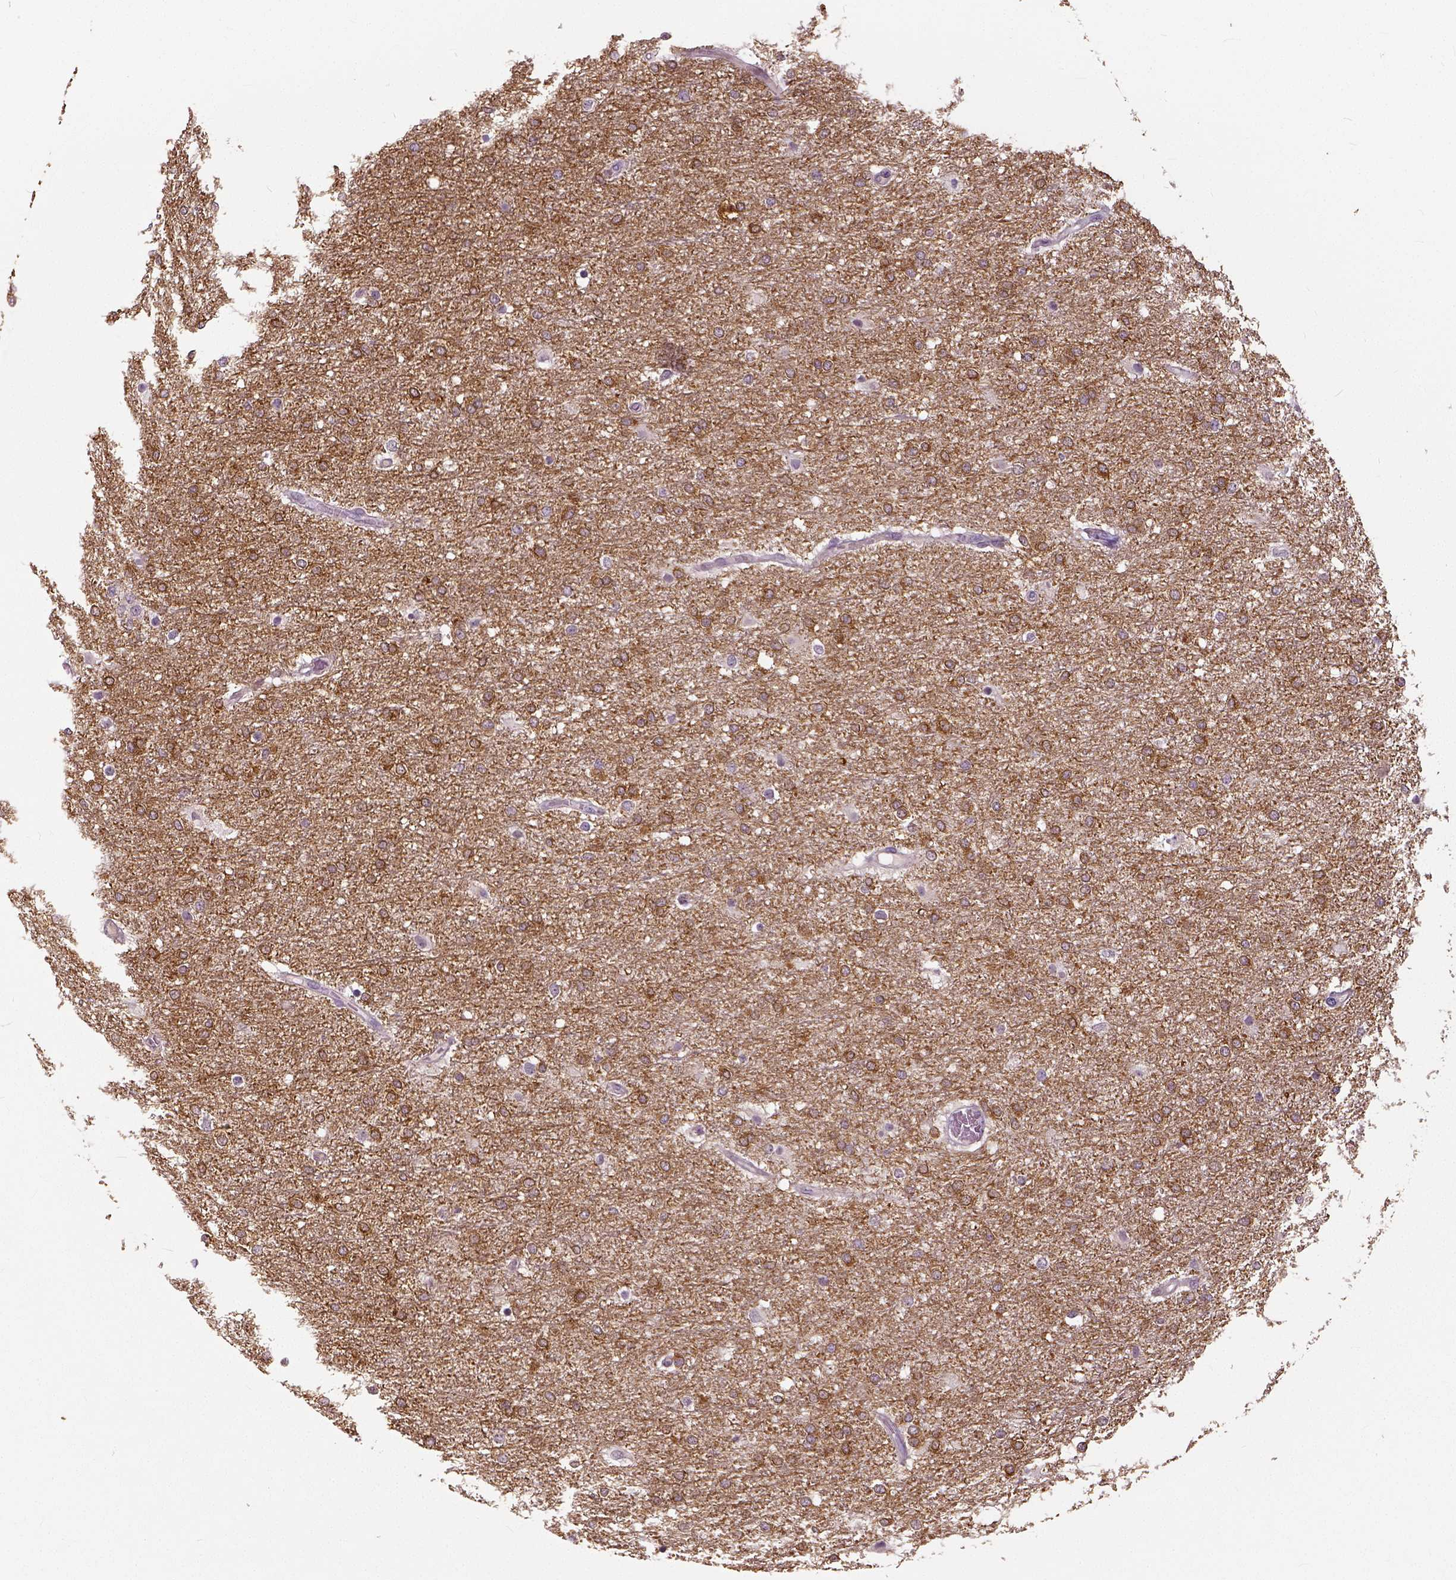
{"staining": {"intensity": "moderate", "quantity": "25%-75%", "location": "cytoplasmic/membranous"}, "tissue": "glioma", "cell_type": "Tumor cells", "image_type": "cancer", "snomed": [{"axis": "morphology", "description": "Glioma, malignant, High grade"}, {"axis": "topography", "description": "Brain"}], "caption": "Immunohistochemical staining of malignant high-grade glioma displays moderate cytoplasmic/membranous protein positivity in approximately 25%-75% of tumor cells. Nuclei are stained in blue.", "gene": "NECAB1", "patient": {"sex": "female", "age": 61}}